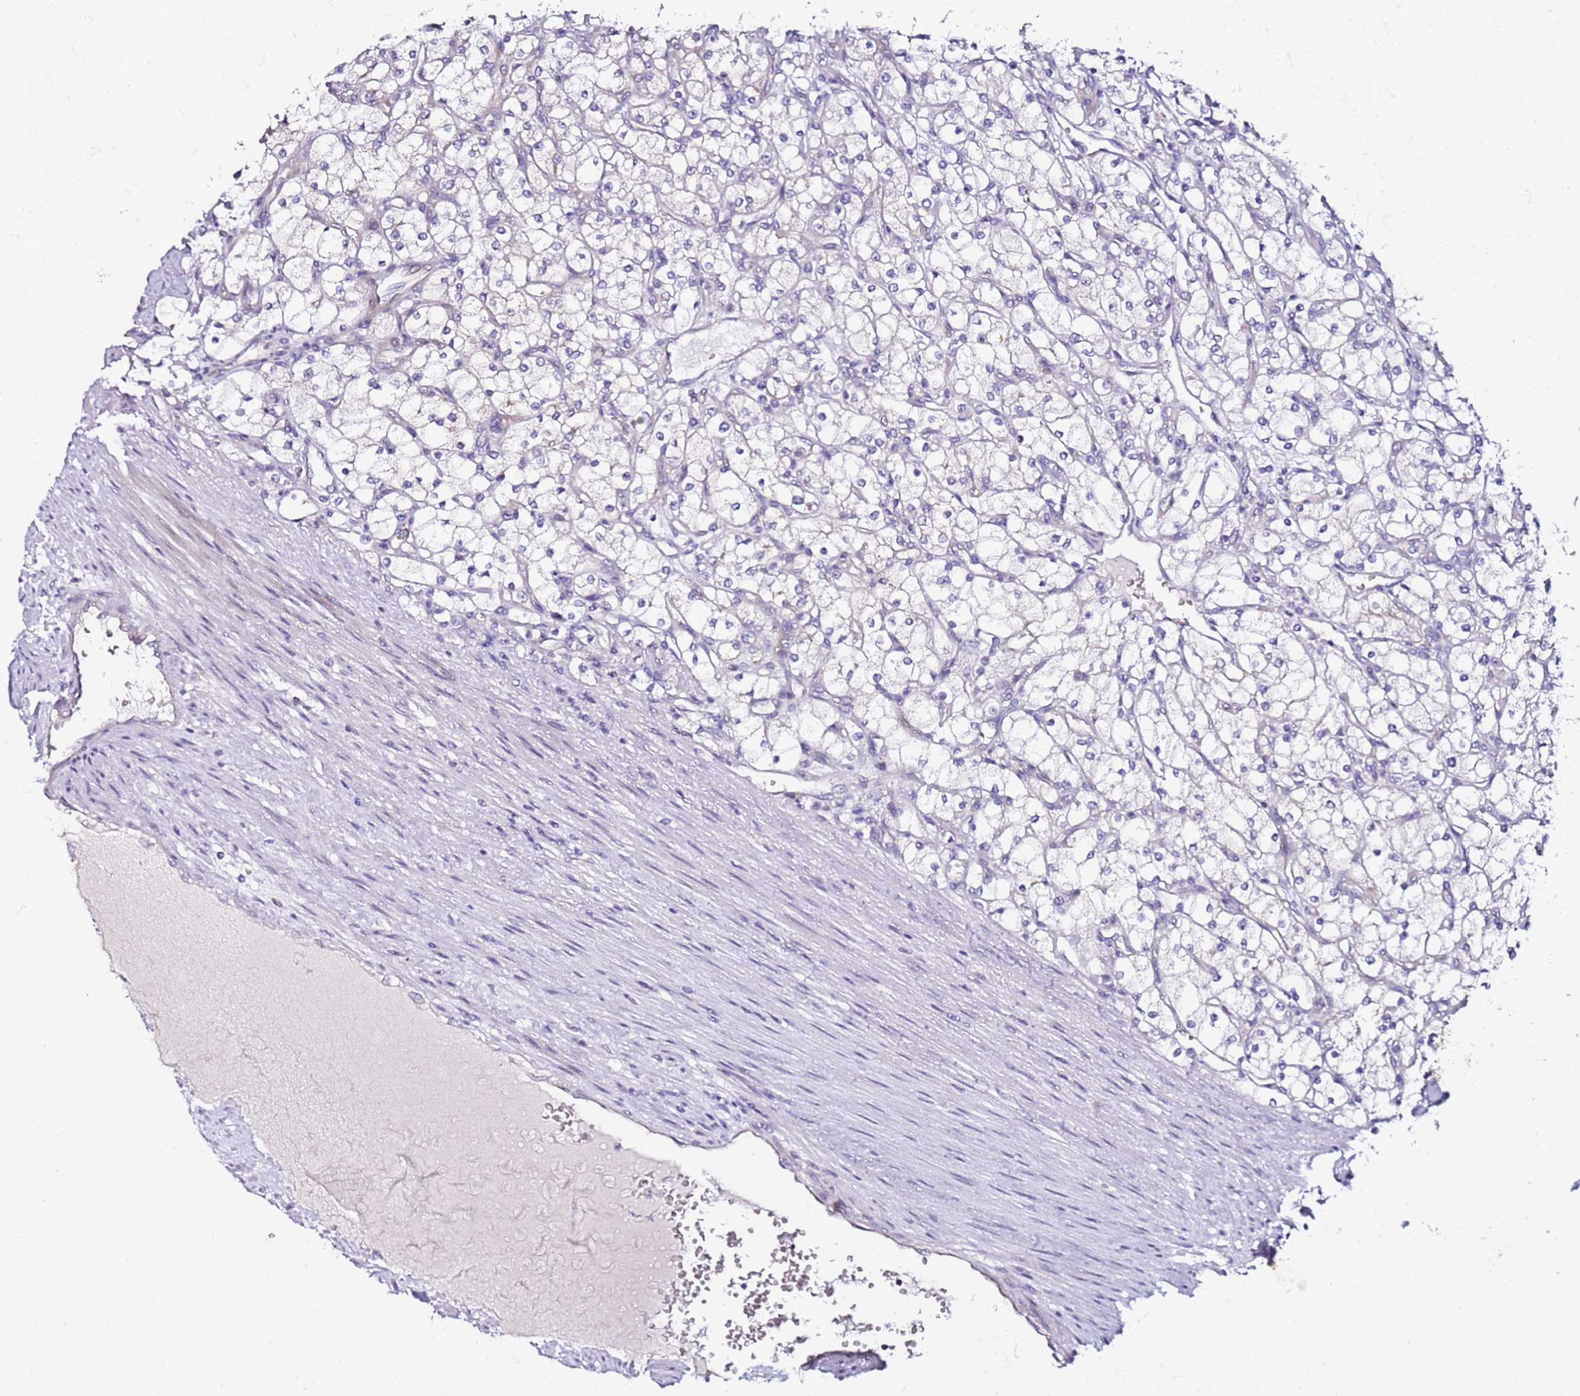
{"staining": {"intensity": "negative", "quantity": "none", "location": "none"}, "tissue": "renal cancer", "cell_type": "Tumor cells", "image_type": "cancer", "snomed": [{"axis": "morphology", "description": "Adenocarcinoma, NOS"}, {"axis": "topography", "description": "Kidney"}], "caption": "DAB (3,3'-diaminobenzidine) immunohistochemical staining of renal cancer exhibits no significant positivity in tumor cells.", "gene": "SRRM5", "patient": {"sex": "male", "age": 80}}